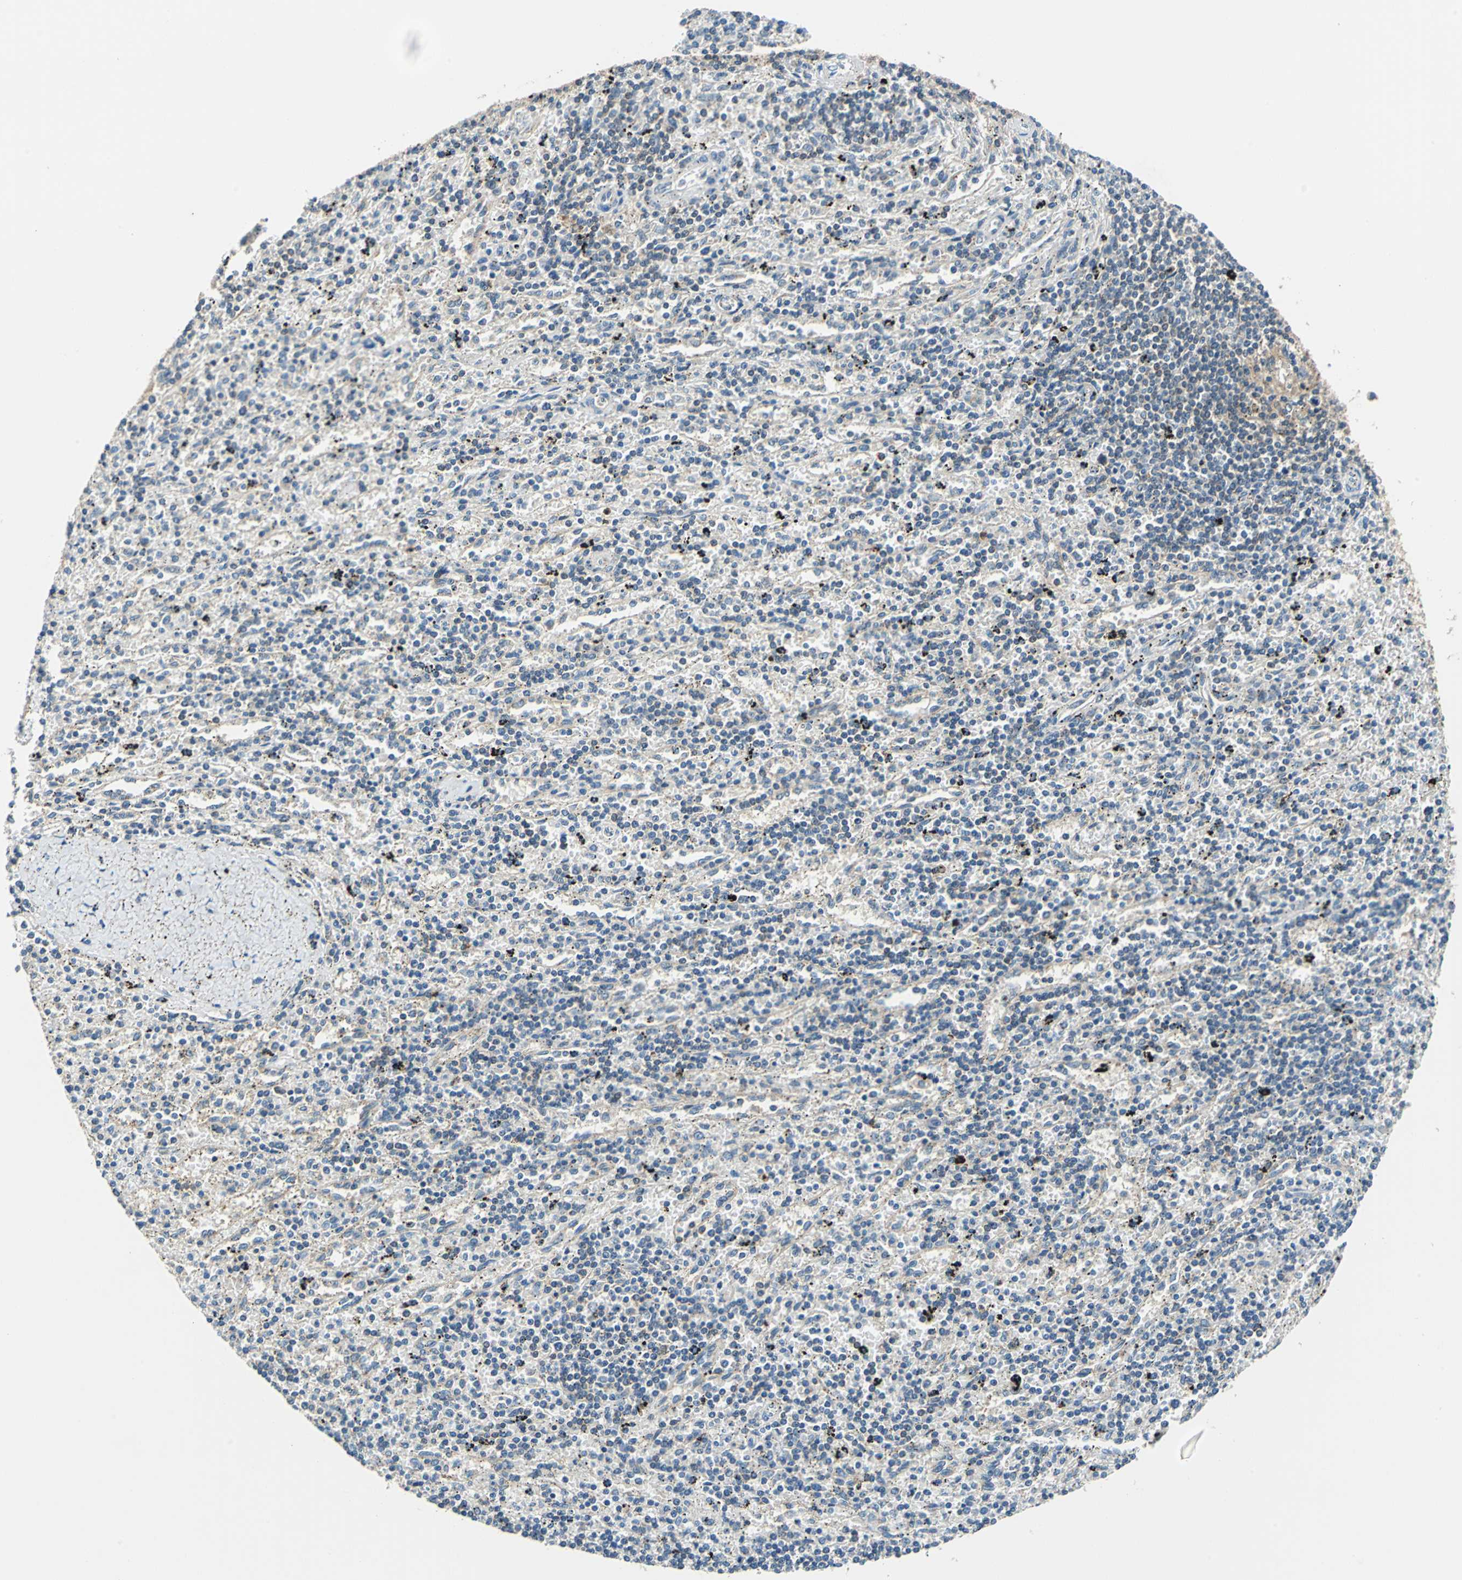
{"staining": {"intensity": "negative", "quantity": "none", "location": "none"}, "tissue": "lymphoma", "cell_type": "Tumor cells", "image_type": "cancer", "snomed": [{"axis": "morphology", "description": "Malignant lymphoma, non-Hodgkin's type, Low grade"}, {"axis": "topography", "description": "Spleen"}], "caption": "There is no significant positivity in tumor cells of malignant lymphoma, non-Hodgkin's type (low-grade).", "gene": "CPA3", "patient": {"sex": "male", "age": 76}}